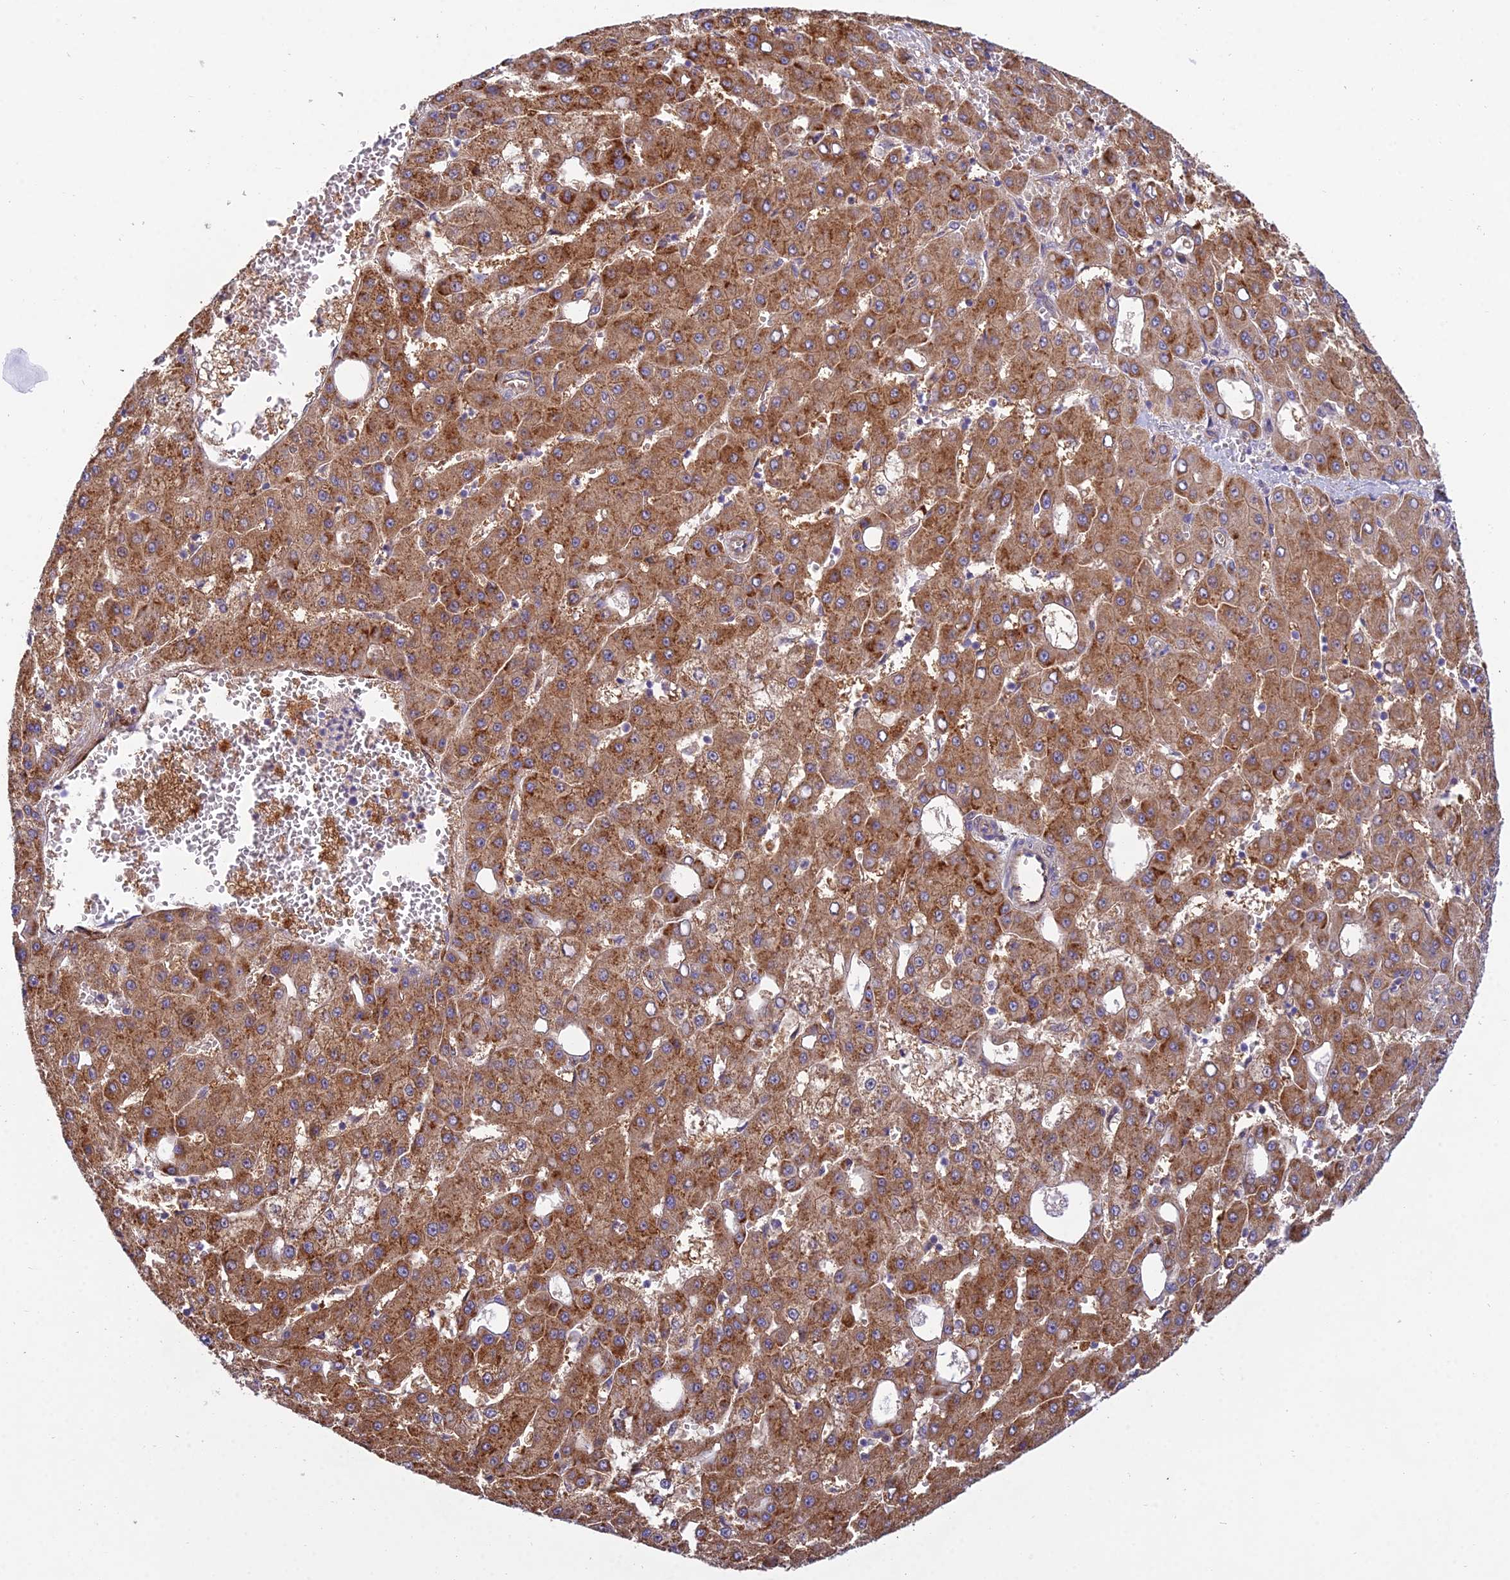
{"staining": {"intensity": "moderate", "quantity": ">75%", "location": "cytoplasmic/membranous"}, "tissue": "liver cancer", "cell_type": "Tumor cells", "image_type": "cancer", "snomed": [{"axis": "morphology", "description": "Carcinoma, Hepatocellular, NOS"}, {"axis": "topography", "description": "Liver"}], "caption": "Liver cancer (hepatocellular carcinoma) was stained to show a protein in brown. There is medium levels of moderate cytoplasmic/membranous staining in about >75% of tumor cells. (Brightfield microscopy of DAB IHC at high magnification).", "gene": "DUS2", "patient": {"sex": "male", "age": 47}}